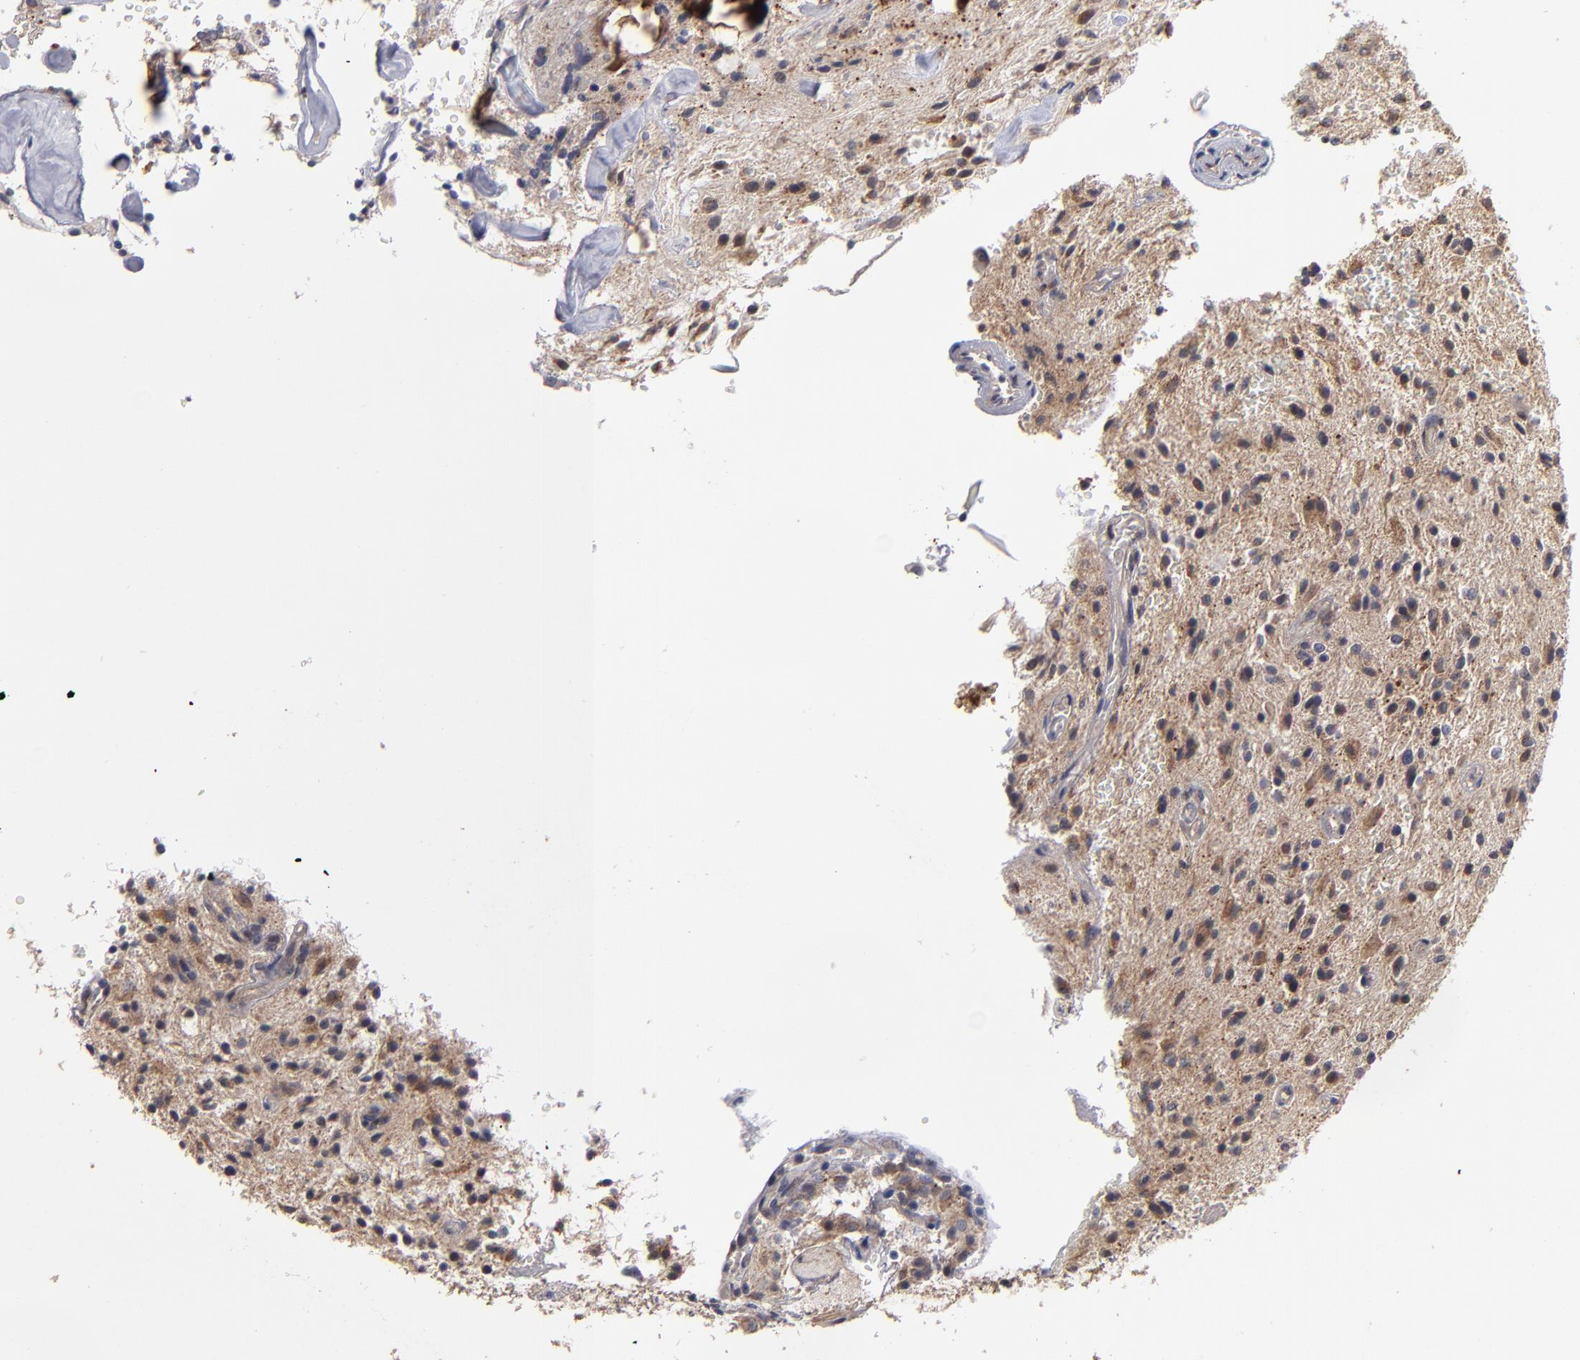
{"staining": {"intensity": "weak", "quantity": ">75%", "location": "cytoplasmic/membranous"}, "tissue": "glioma", "cell_type": "Tumor cells", "image_type": "cancer", "snomed": [{"axis": "morphology", "description": "Glioma, malignant, NOS"}, {"axis": "topography", "description": "Cerebellum"}], "caption": "DAB (3,3'-diaminobenzidine) immunohistochemical staining of human glioma exhibits weak cytoplasmic/membranous protein positivity in approximately >75% of tumor cells.", "gene": "EXD2", "patient": {"sex": "female", "age": 10}}